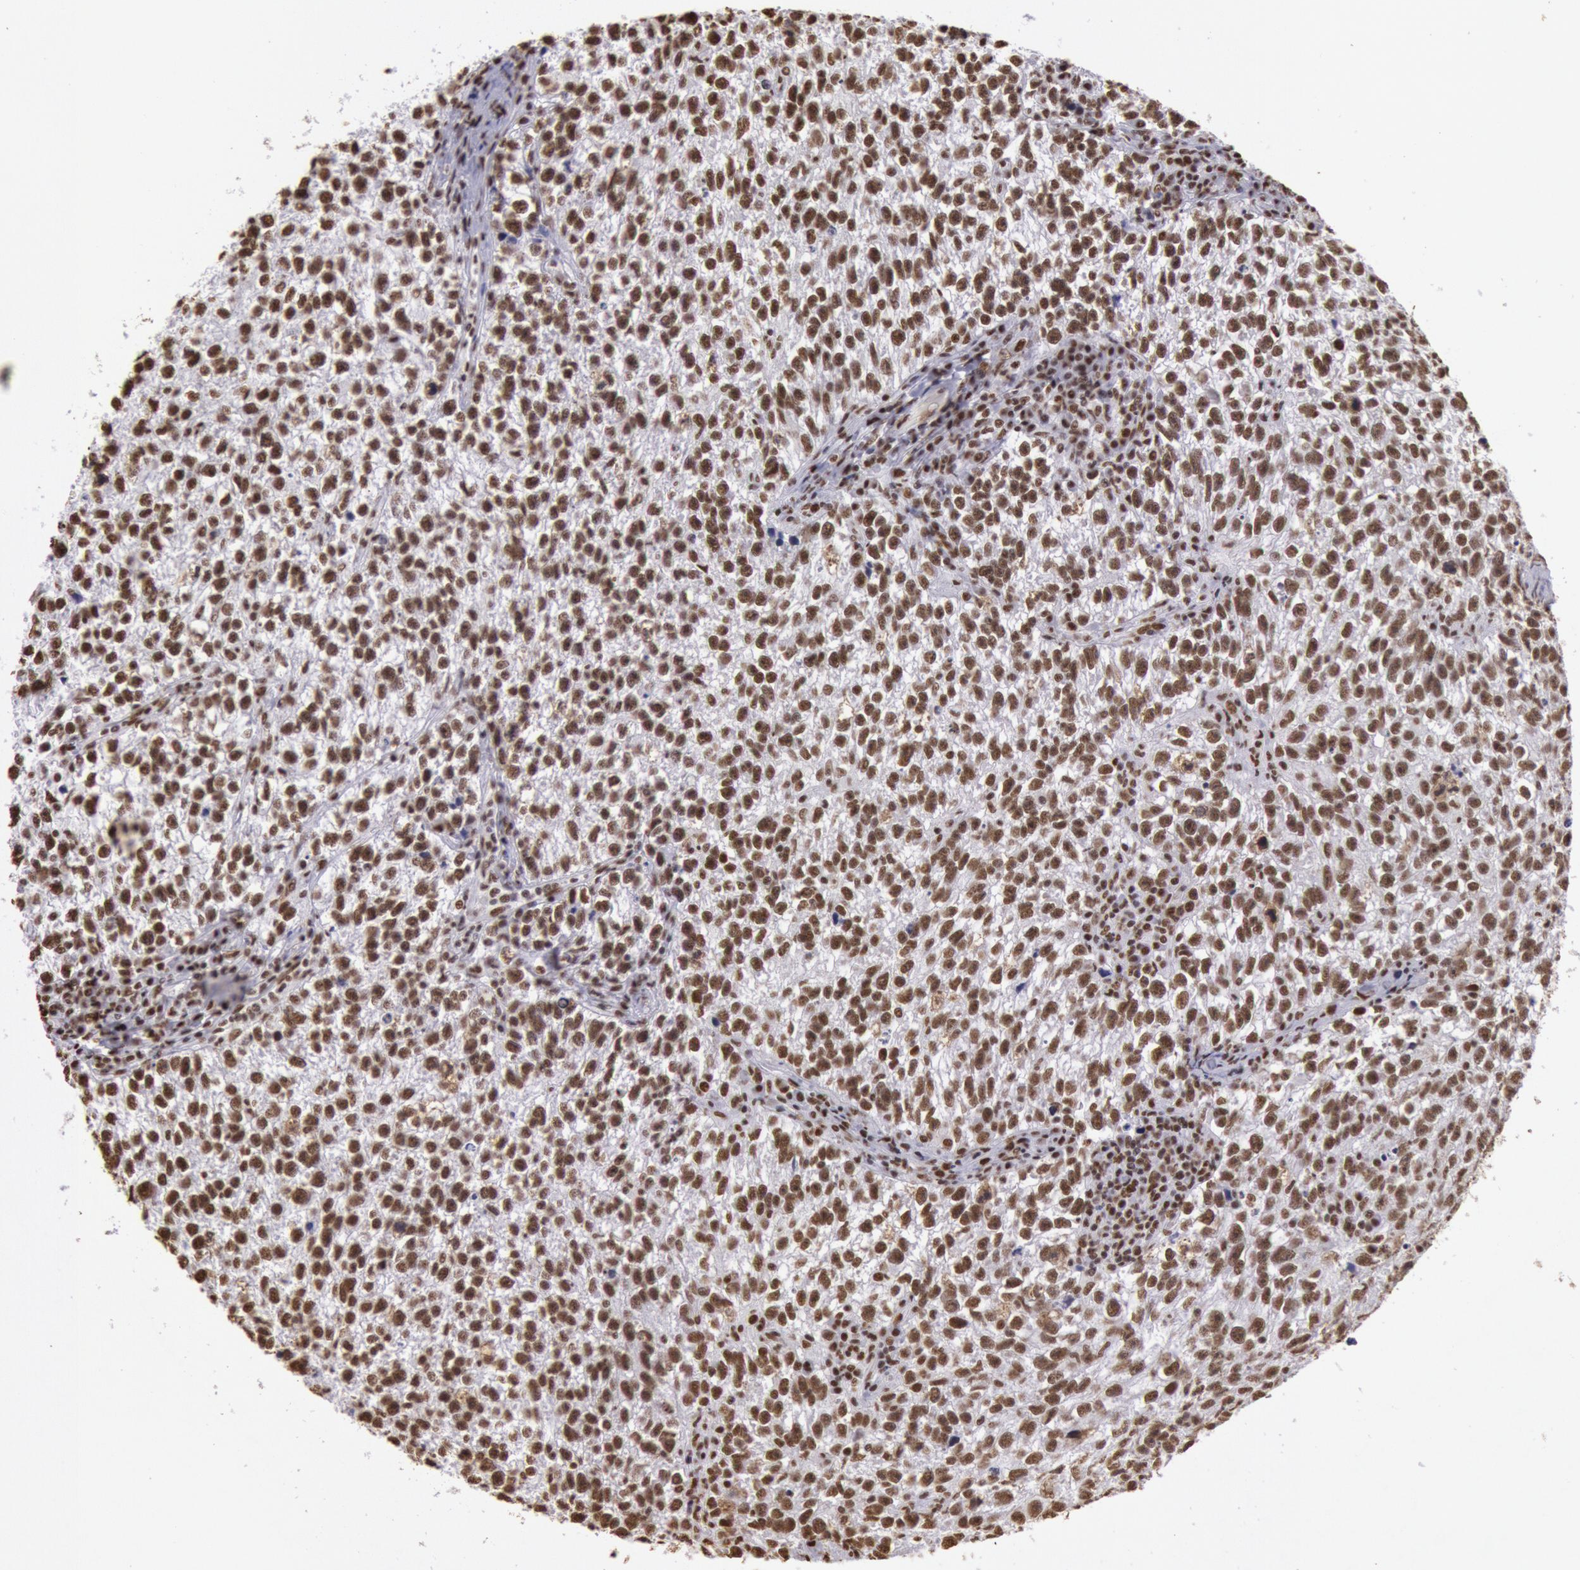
{"staining": {"intensity": "moderate", "quantity": ">75%", "location": "nuclear"}, "tissue": "testis cancer", "cell_type": "Tumor cells", "image_type": "cancer", "snomed": [{"axis": "morphology", "description": "Seminoma, NOS"}, {"axis": "topography", "description": "Testis"}], "caption": "Protein staining displays moderate nuclear staining in about >75% of tumor cells in testis cancer (seminoma).", "gene": "HNRNPH2", "patient": {"sex": "male", "age": 38}}